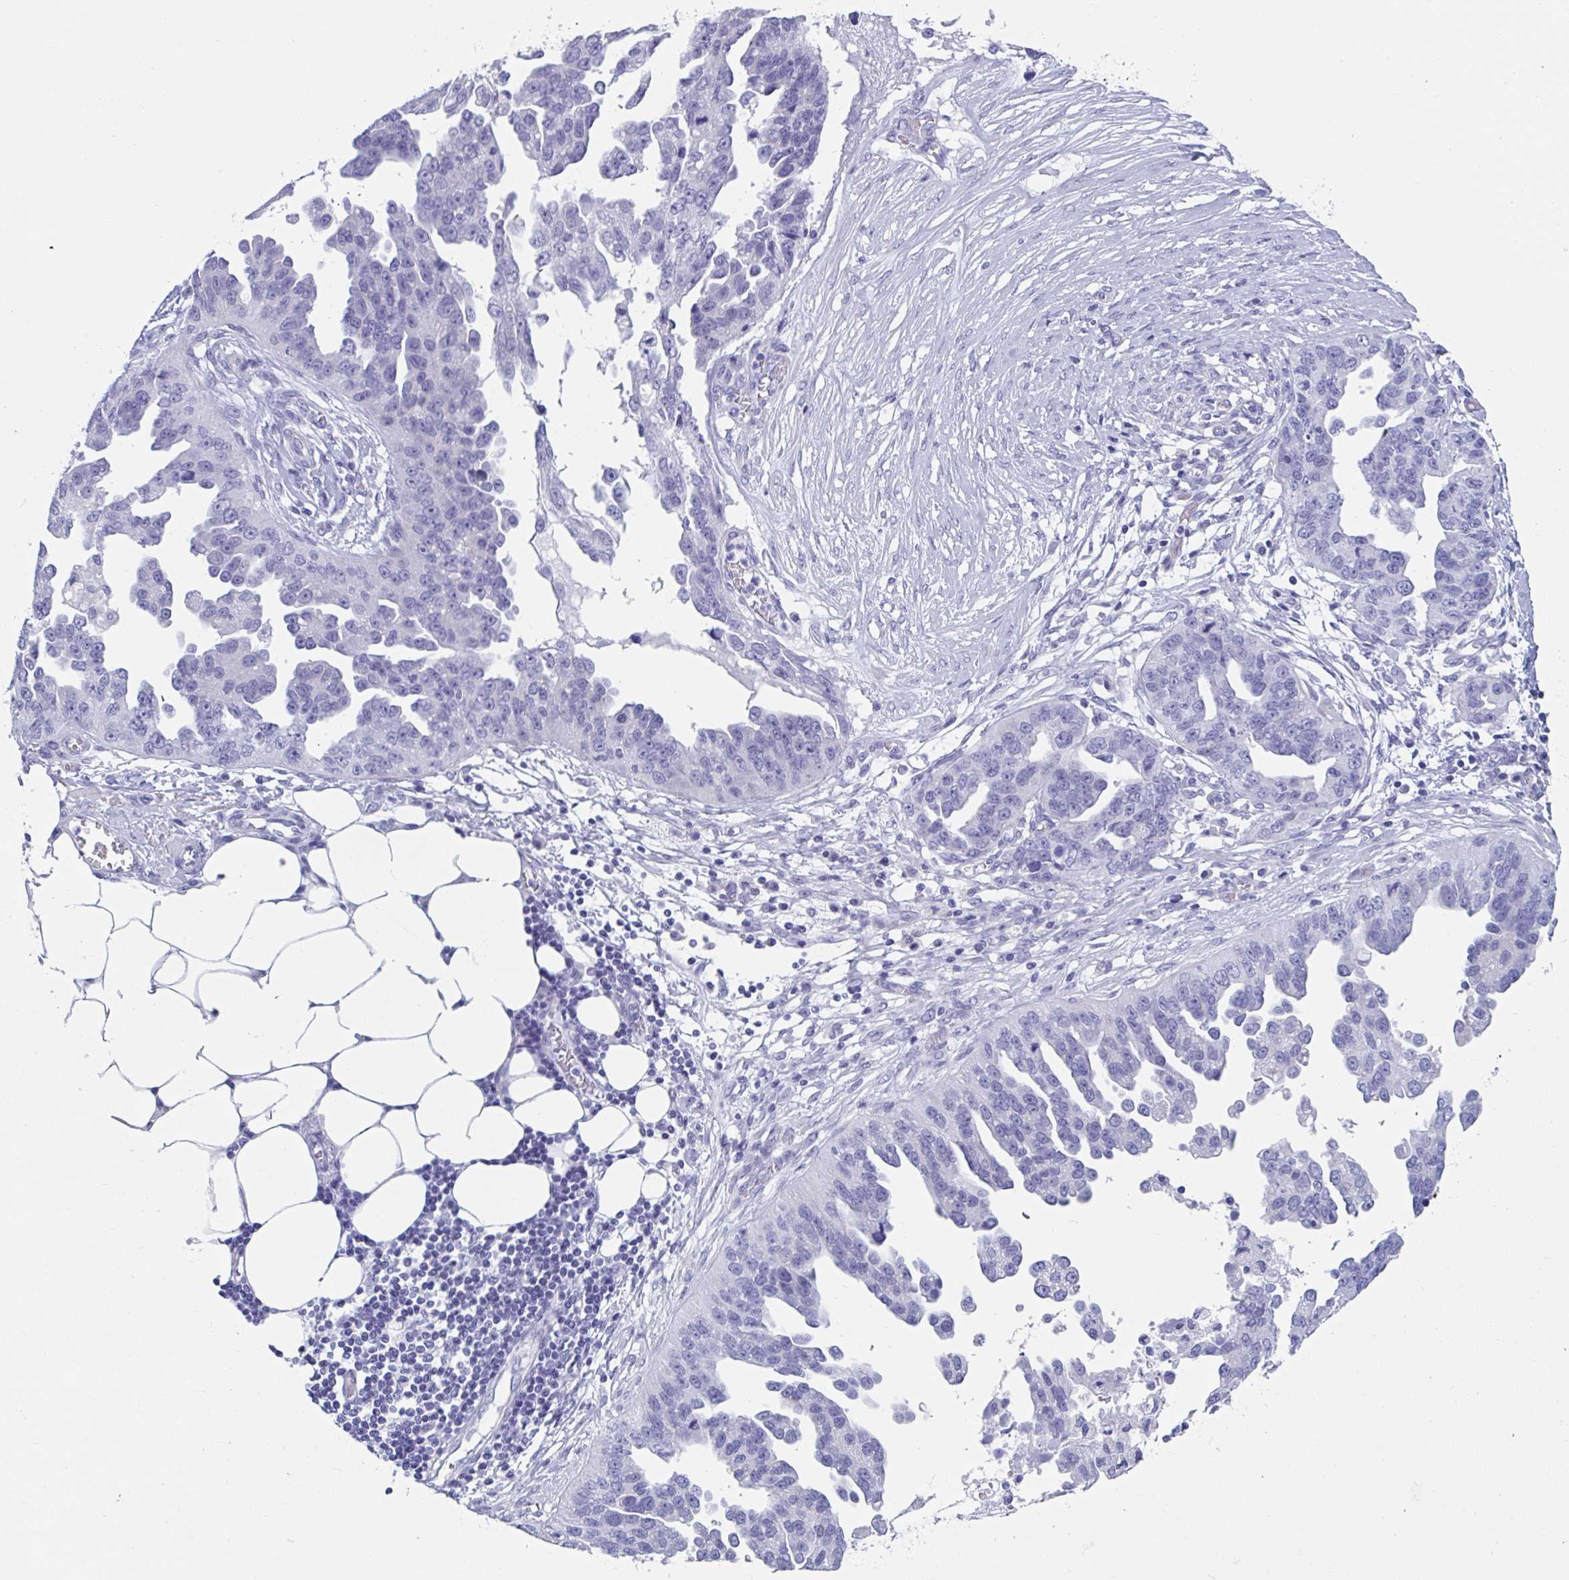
{"staining": {"intensity": "negative", "quantity": "none", "location": "none"}, "tissue": "ovarian cancer", "cell_type": "Tumor cells", "image_type": "cancer", "snomed": [{"axis": "morphology", "description": "Cystadenocarcinoma, serous, NOS"}, {"axis": "topography", "description": "Ovary"}], "caption": "The immunohistochemistry histopathology image has no significant positivity in tumor cells of ovarian serous cystadenocarcinoma tissue.", "gene": "ZPBP", "patient": {"sex": "female", "age": 75}}